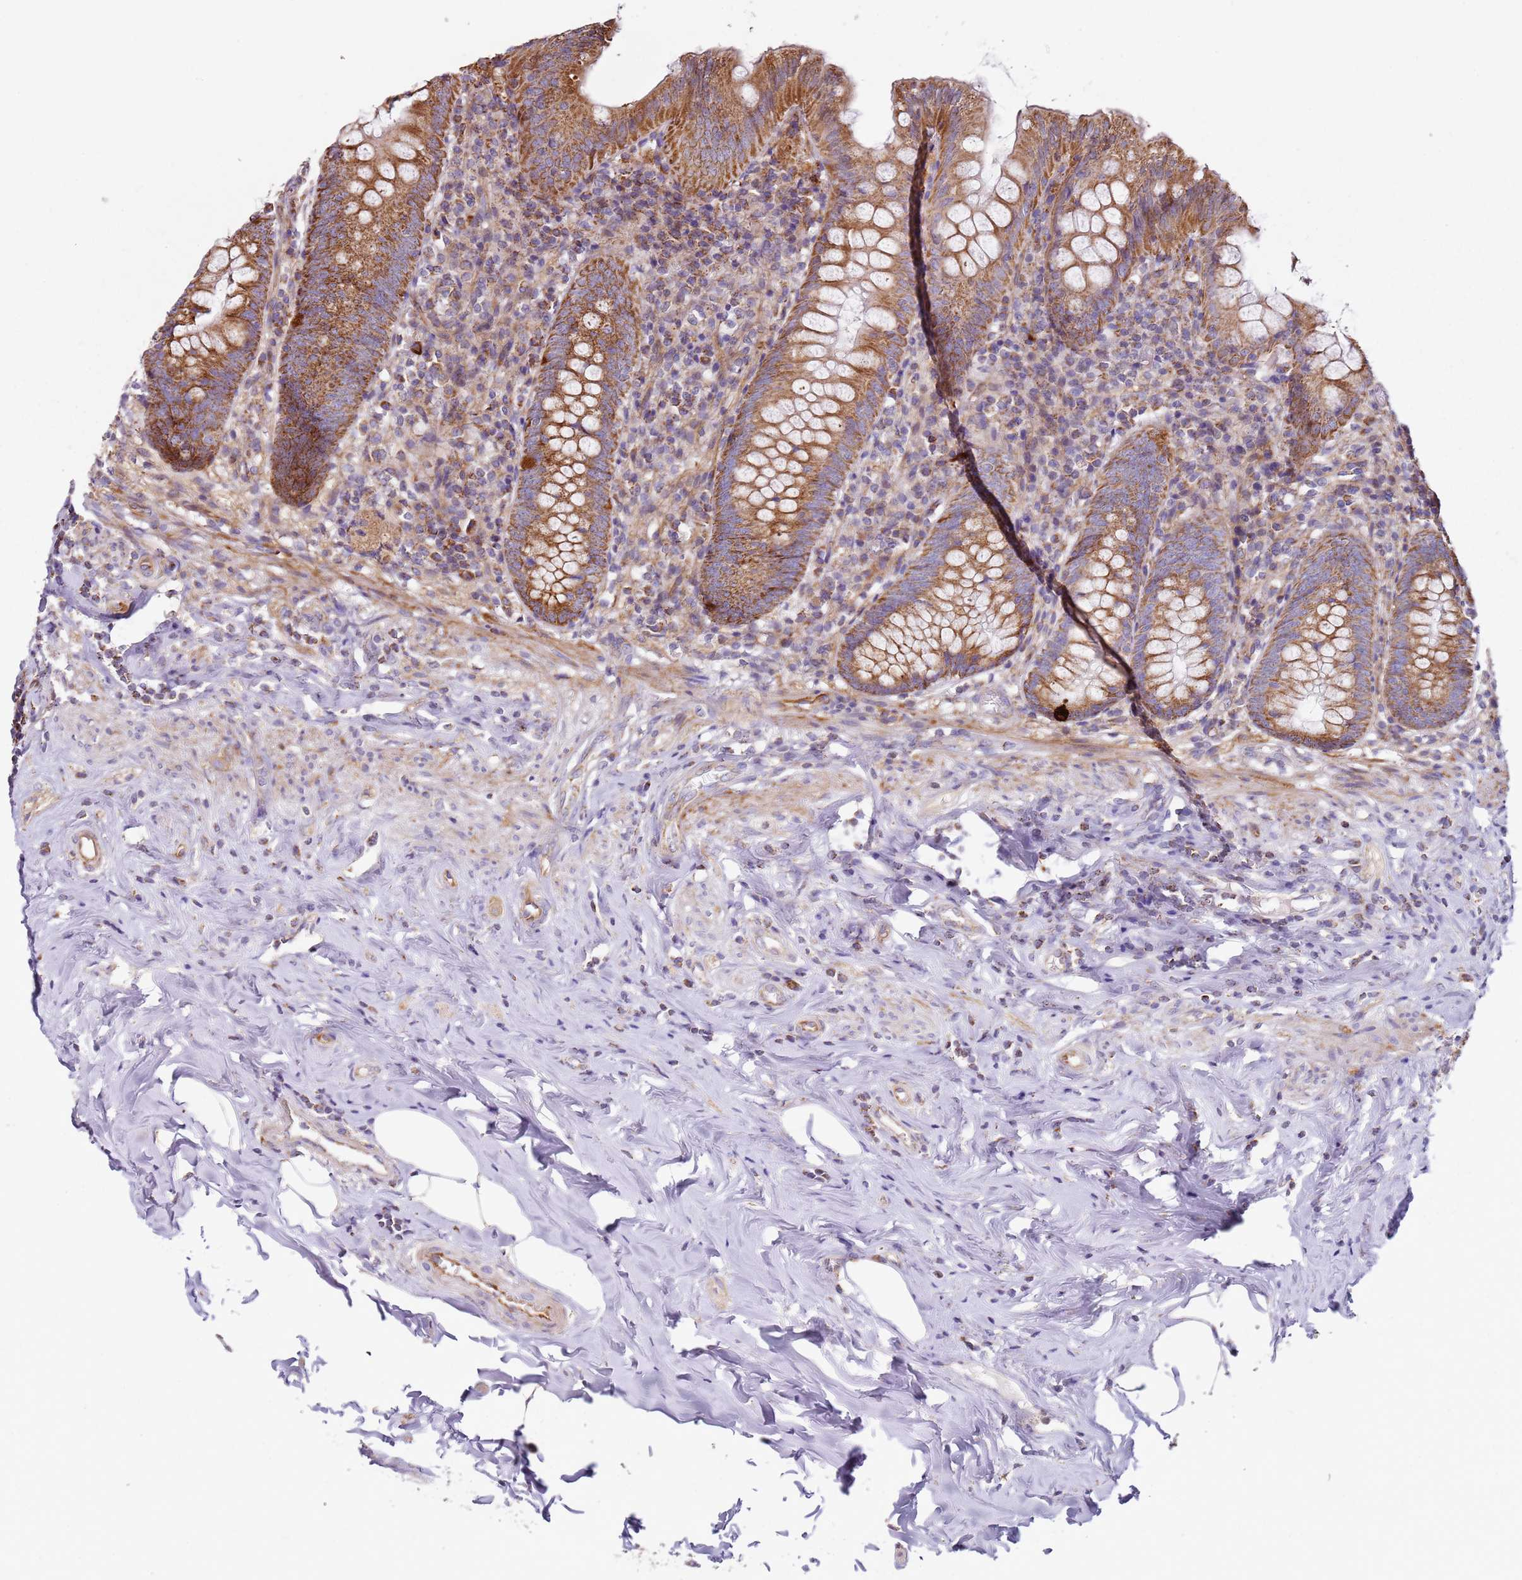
{"staining": {"intensity": "moderate", "quantity": ">75%", "location": "cytoplasmic/membranous"}, "tissue": "appendix", "cell_type": "Glandular cells", "image_type": "normal", "snomed": [{"axis": "morphology", "description": "Normal tissue, NOS"}, {"axis": "topography", "description": "Appendix"}], "caption": "Immunohistochemistry (IHC) histopathology image of benign human appendix stained for a protein (brown), which displays medium levels of moderate cytoplasmic/membranous staining in about >75% of glandular cells.", "gene": "ALS2", "patient": {"sex": "female", "age": 54}}